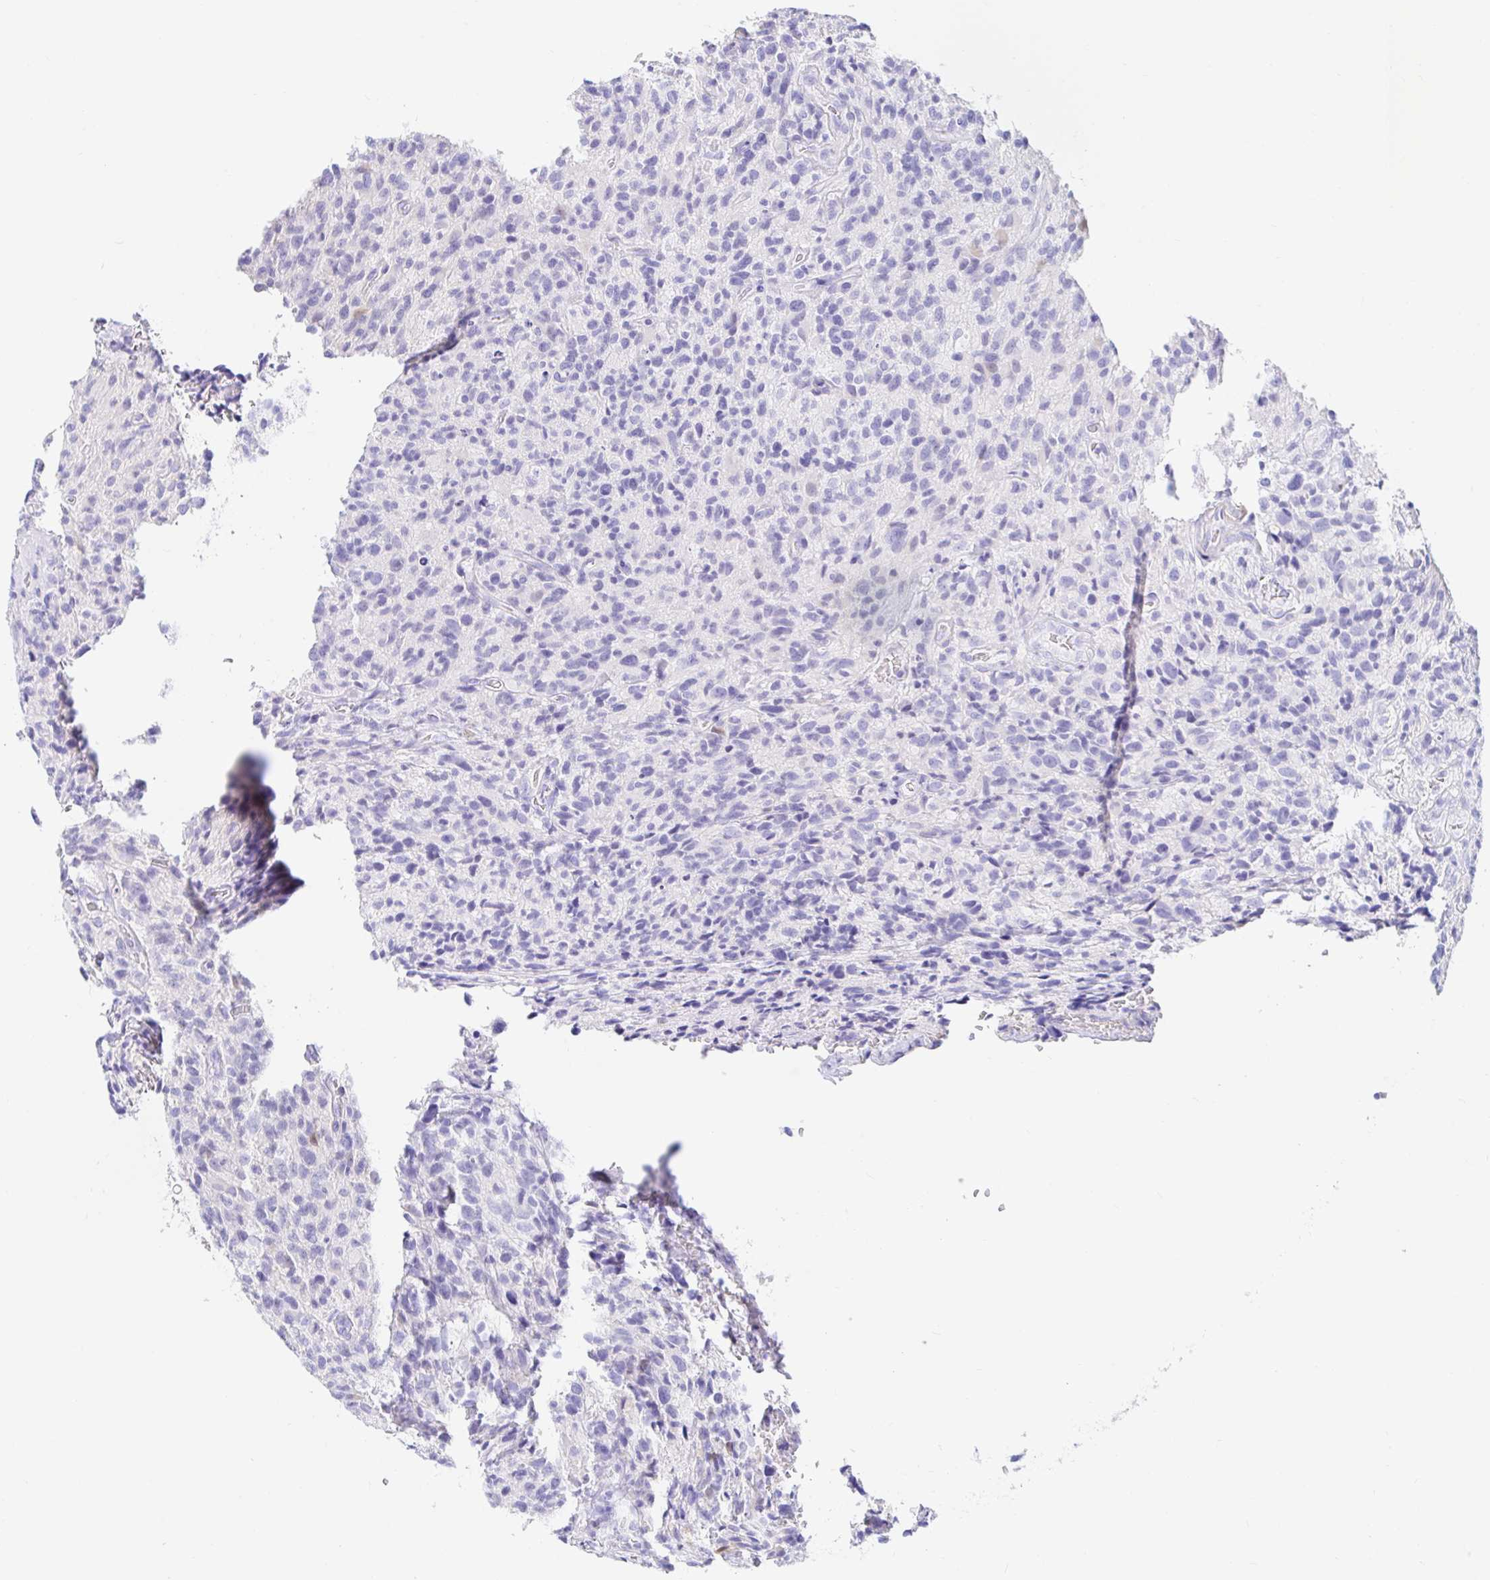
{"staining": {"intensity": "negative", "quantity": "none", "location": "none"}, "tissue": "glioma", "cell_type": "Tumor cells", "image_type": "cancer", "snomed": [{"axis": "morphology", "description": "Glioma, malignant, High grade"}, {"axis": "topography", "description": "Brain"}], "caption": "This is an IHC histopathology image of malignant glioma (high-grade). There is no positivity in tumor cells.", "gene": "PPP1R1B", "patient": {"sex": "male", "age": 76}}